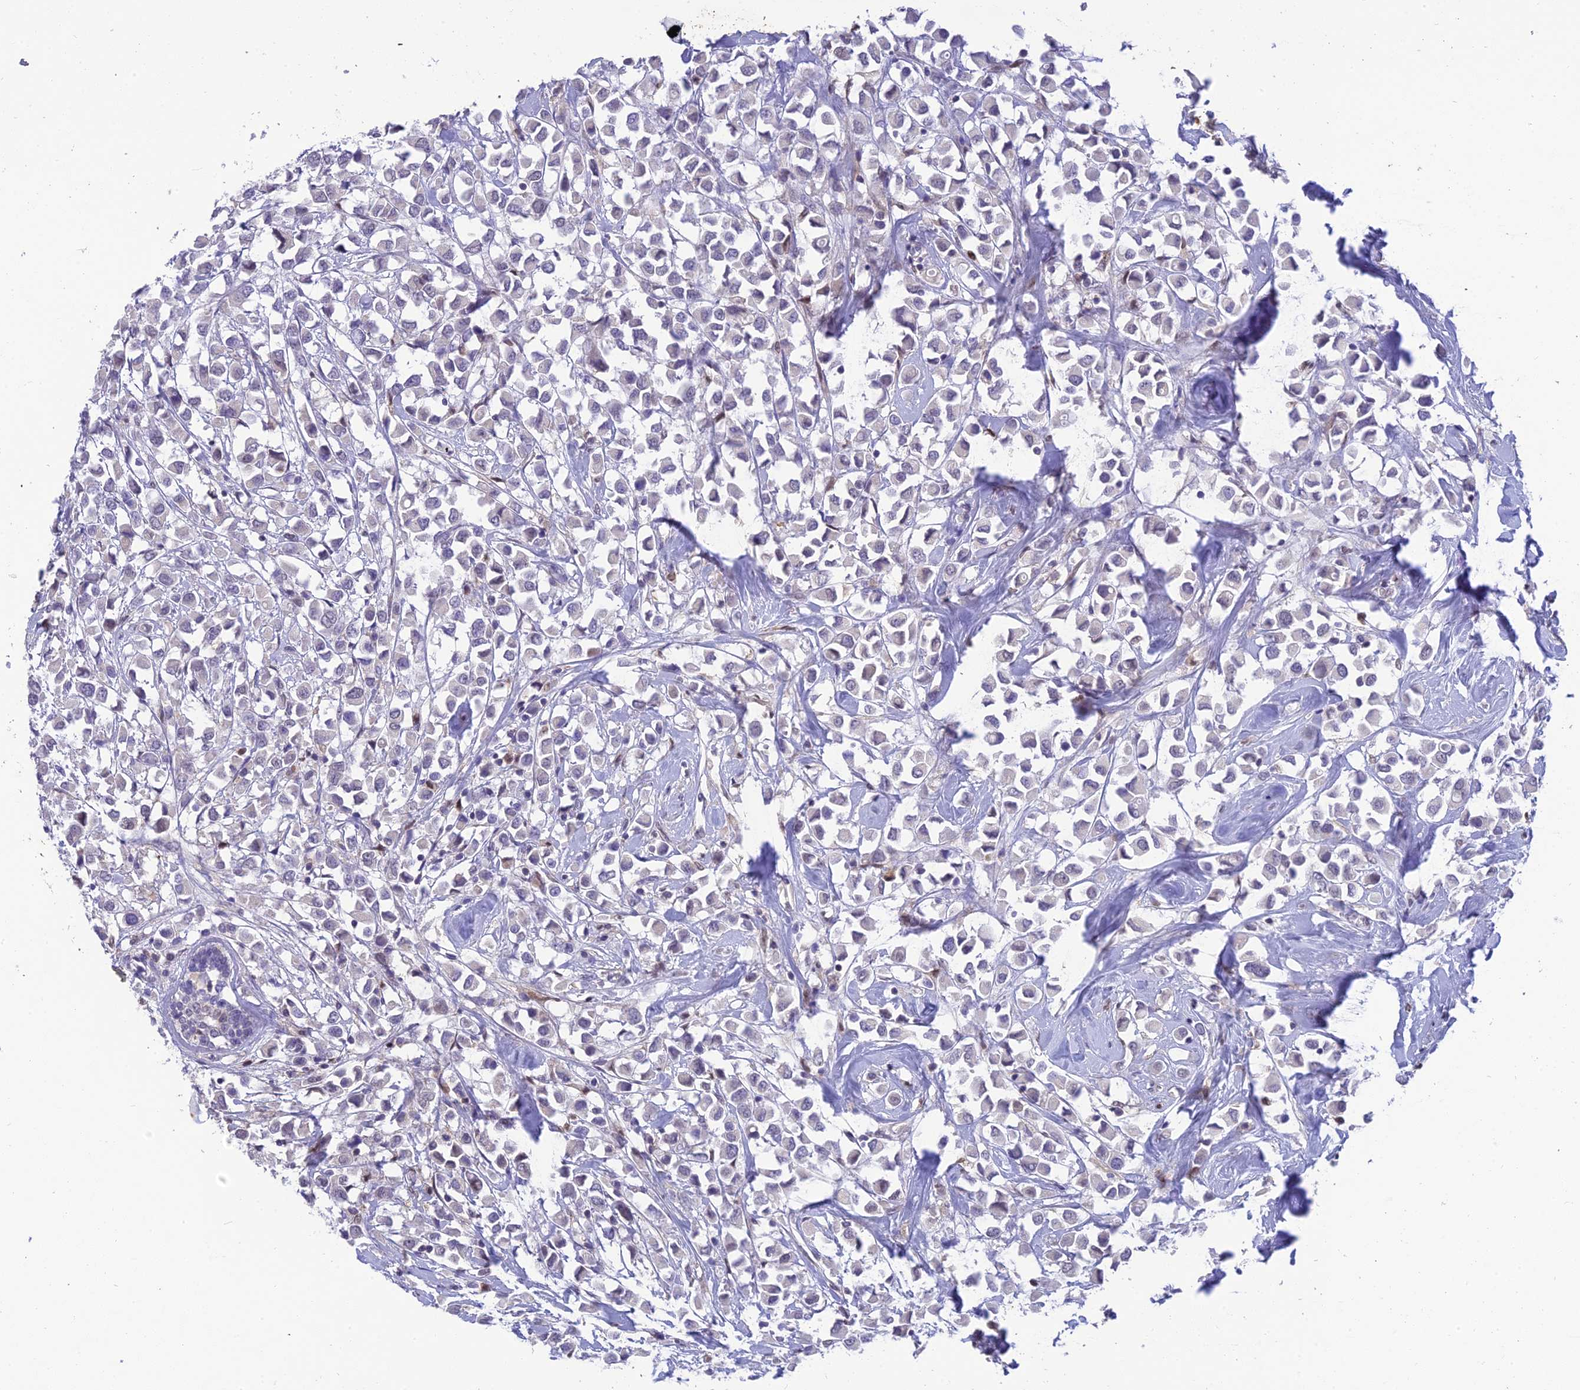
{"staining": {"intensity": "negative", "quantity": "none", "location": "none"}, "tissue": "breast cancer", "cell_type": "Tumor cells", "image_type": "cancer", "snomed": [{"axis": "morphology", "description": "Duct carcinoma"}, {"axis": "topography", "description": "Breast"}], "caption": "Breast cancer (intraductal carcinoma) was stained to show a protein in brown. There is no significant staining in tumor cells. Brightfield microscopy of immunohistochemistry stained with DAB (brown) and hematoxylin (blue), captured at high magnification.", "gene": "BMT2", "patient": {"sex": "female", "age": 61}}